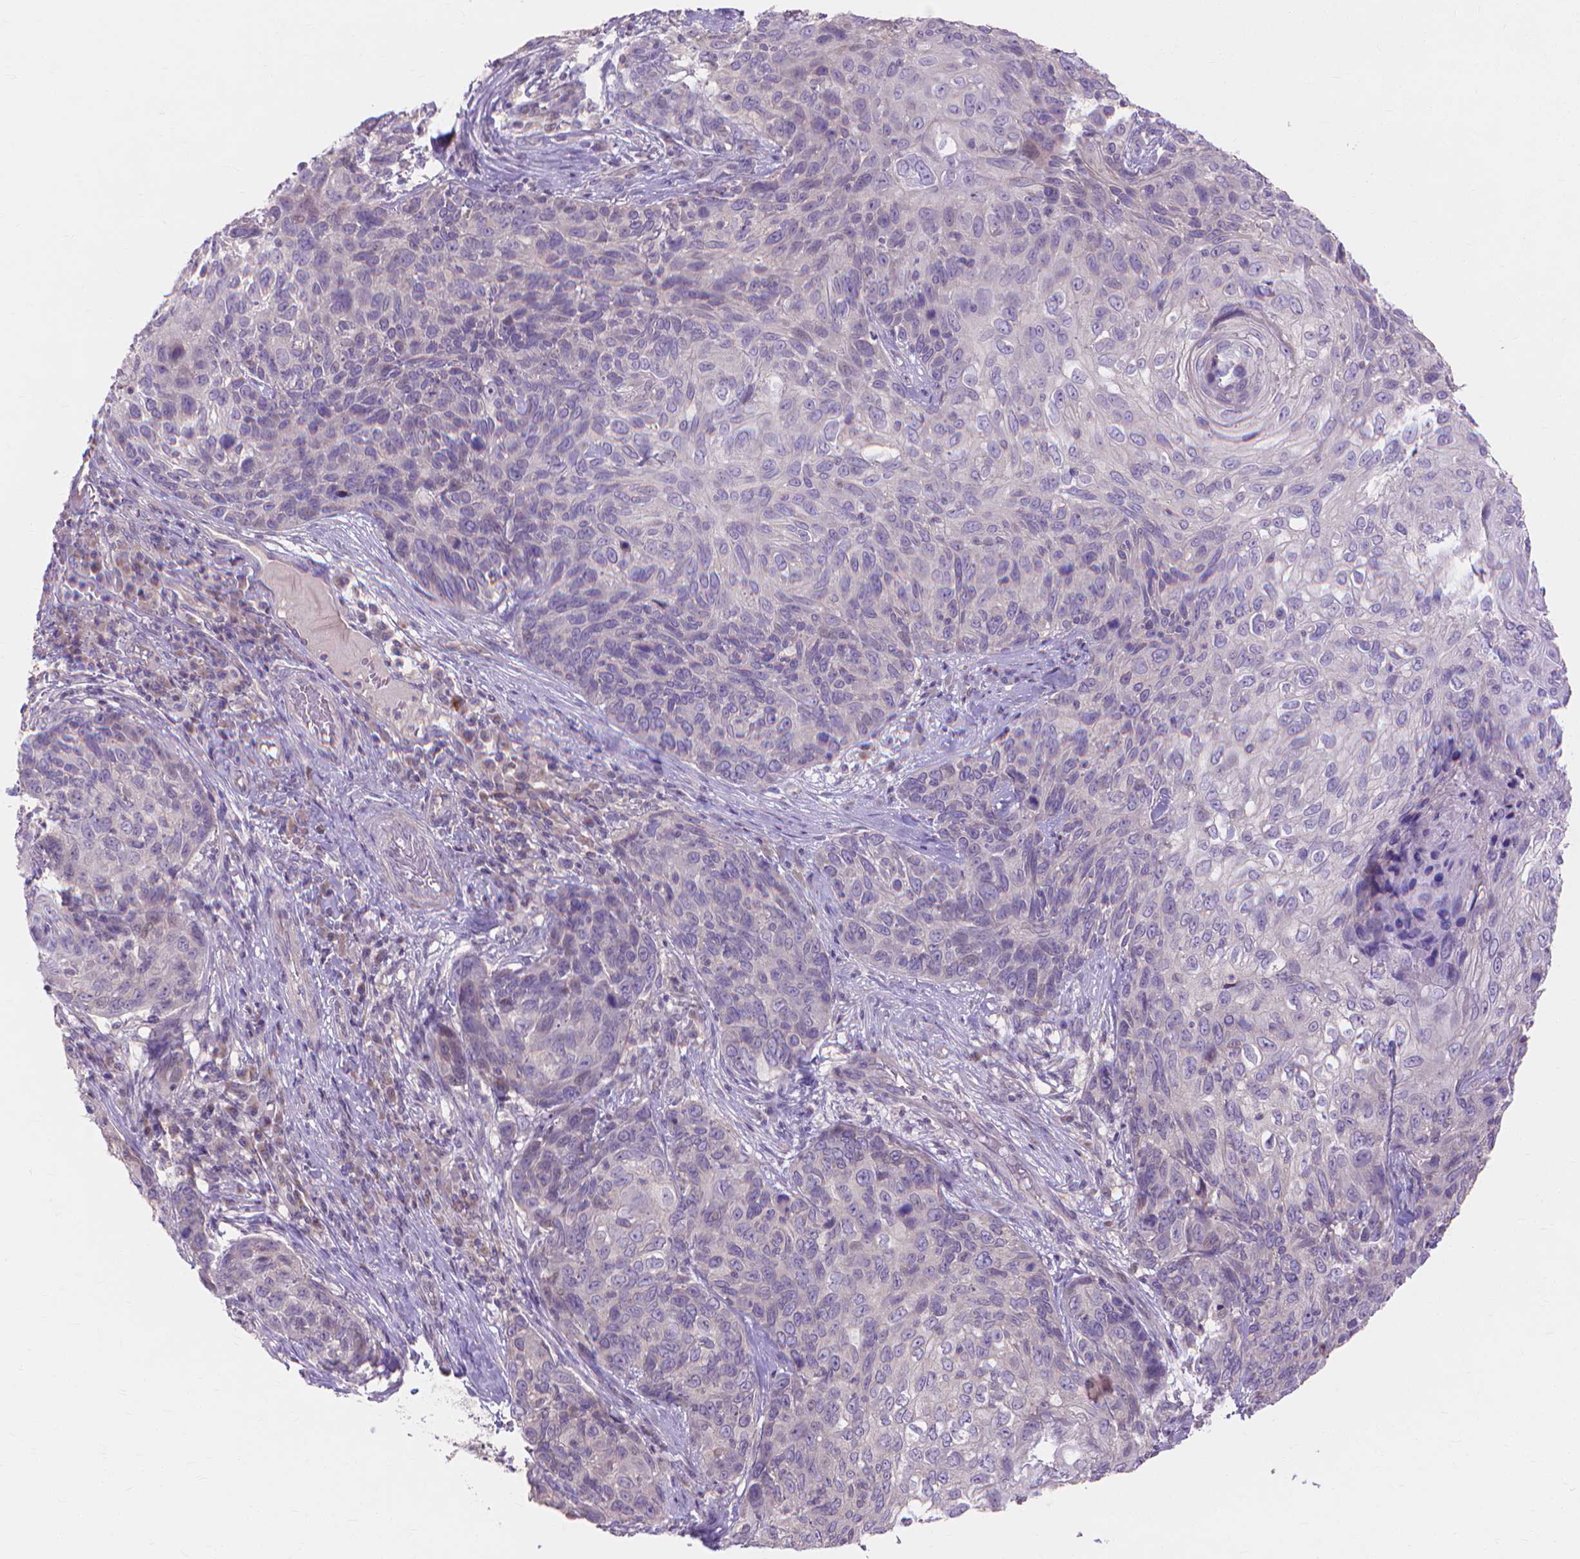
{"staining": {"intensity": "negative", "quantity": "none", "location": "none"}, "tissue": "skin cancer", "cell_type": "Tumor cells", "image_type": "cancer", "snomed": [{"axis": "morphology", "description": "Squamous cell carcinoma, NOS"}, {"axis": "topography", "description": "Skin"}], "caption": "High power microscopy micrograph of an immunohistochemistry histopathology image of skin cancer, revealing no significant expression in tumor cells. Brightfield microscopy of immunohistochemistry (IHC) stained with DAB (brown) and hematoxylin (blue), captured at high magnification.", "gene": "PRDM13", "patient": {"sex": "male", "age": 92}}